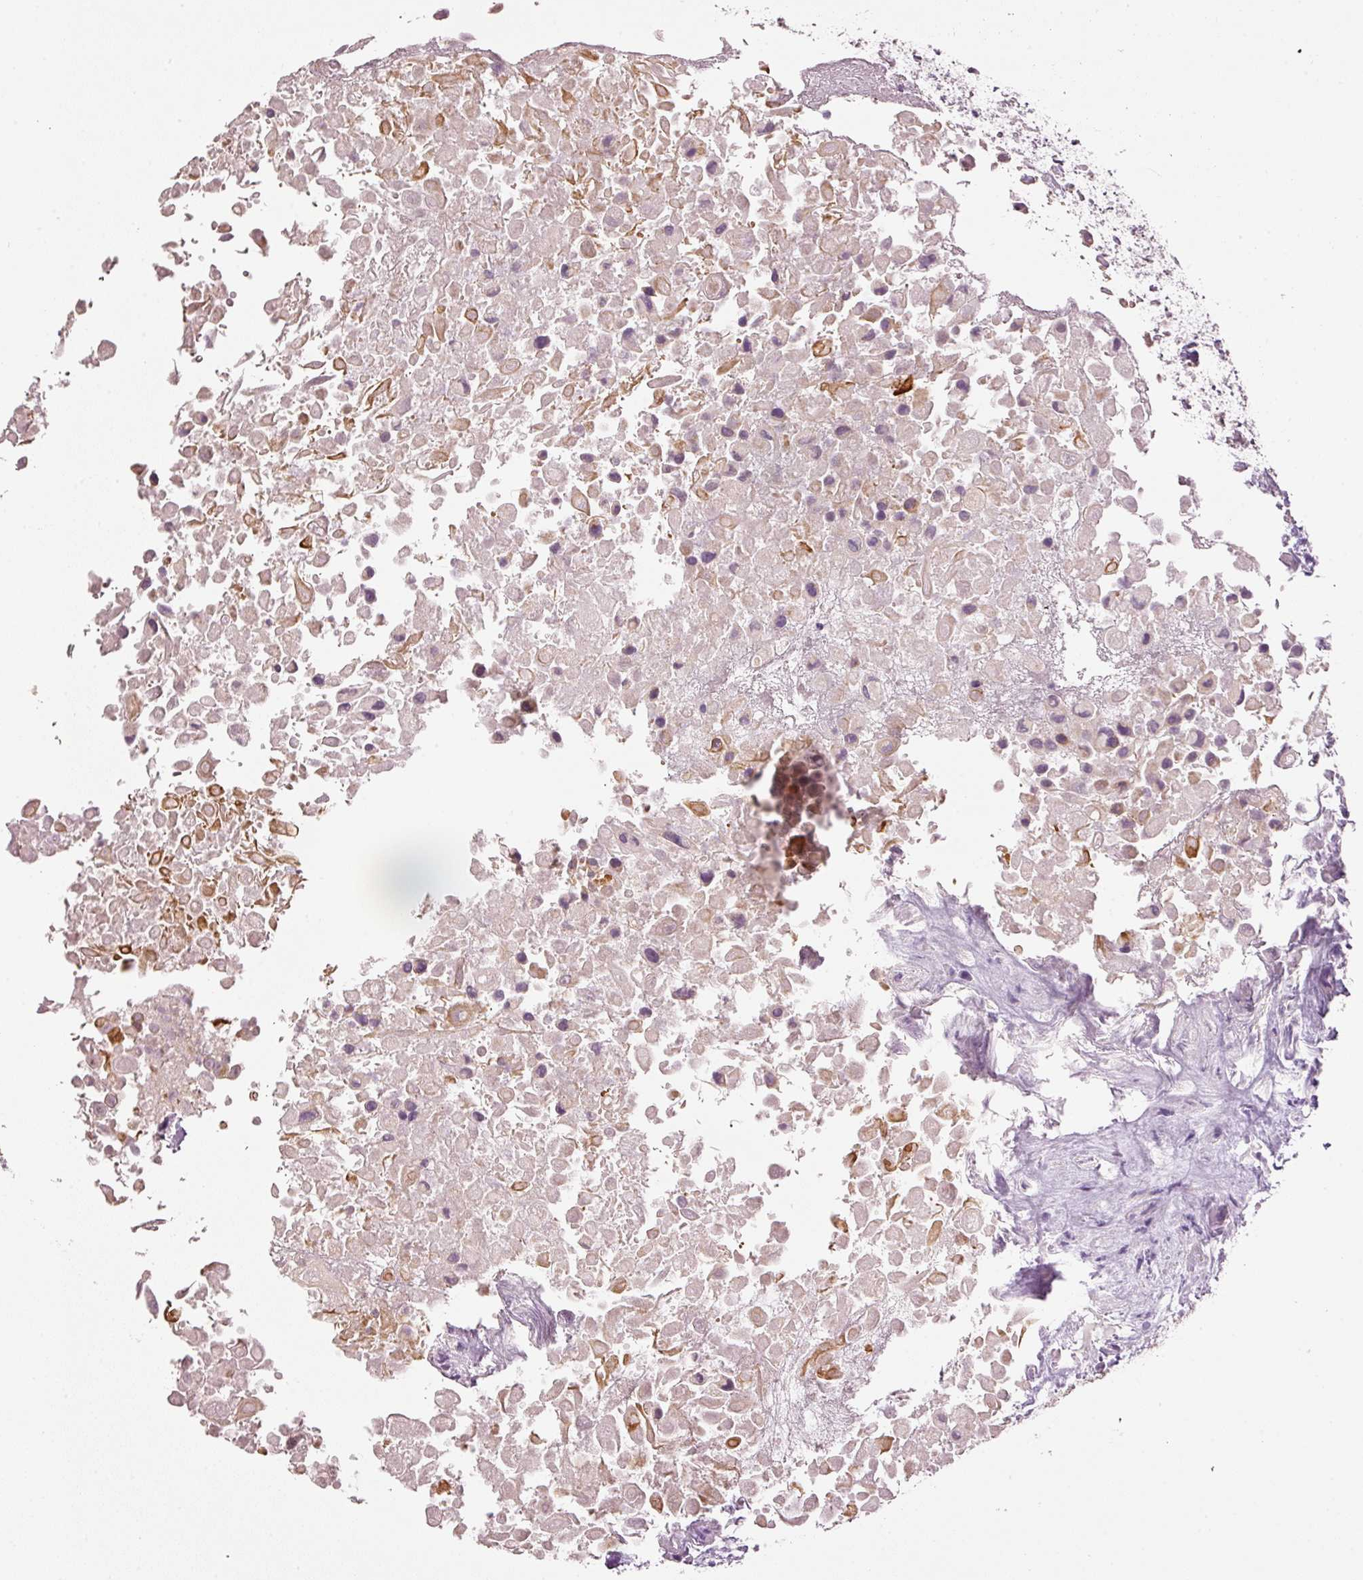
{"staining": {"intensity": "weak", "quantity": "25%-75%", "location": "cytoplasmic/membranous"}, "tissue": "urothelial cancer", "cell_type": "Tumor cells", "image_type": "cancer", "snomed": [{"axis": "morphology", "description": "Urothelial carcinoma, High grade"}, {"axis": "topography", "description": "Urinary bladder"}], "caption": "A micrograph of high-grade urothelial carcinoma stained for a protein exhibits weak cytoplasmic/membranous brown staining in tumor cells.", "gene": "CDC20B", "patient": {"sex": "male", "age": 56}}